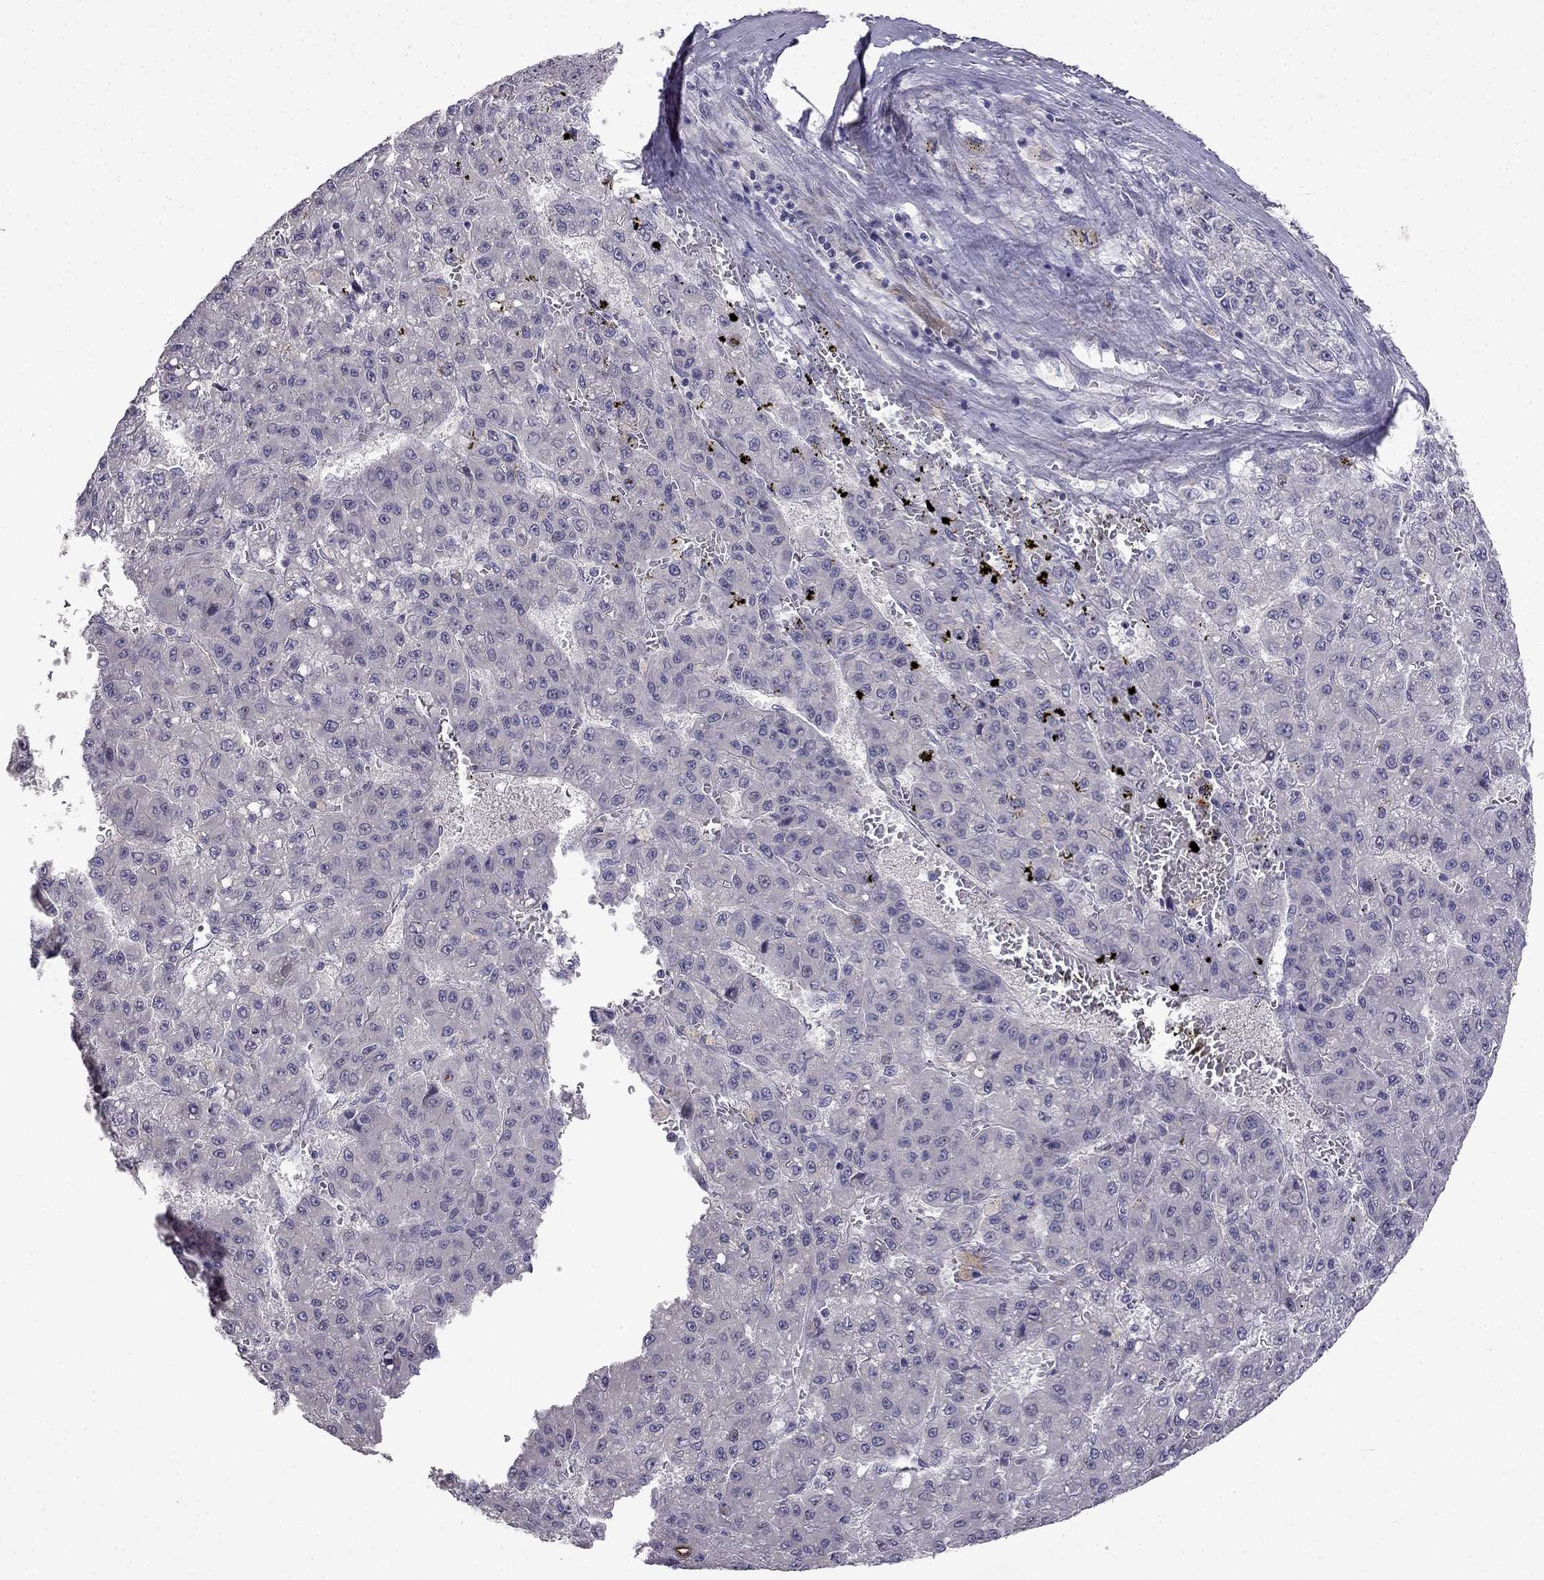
{"staining": {"intensity": "negative", "quantity": "none", "location": "none"}, "tissue": "liver cancer", "cell_type": "Tumor cells", "image_type": "cancer", "snomed": [{"axis": "morphology", "description": "Carcinoma, Hepatocellular, NOS"}, {"axis": "topography", "description": "Liver"}], "caption": "High magnification brightfield microscopy of liver cancer (hepatocellular carcinoma) stained with DAB (brown) and counterstained with hematoxylin (blue): tumor cells show no significant positivity.", "gene": "C16orf89", "patient": {"sex": "male", "age": 70}}